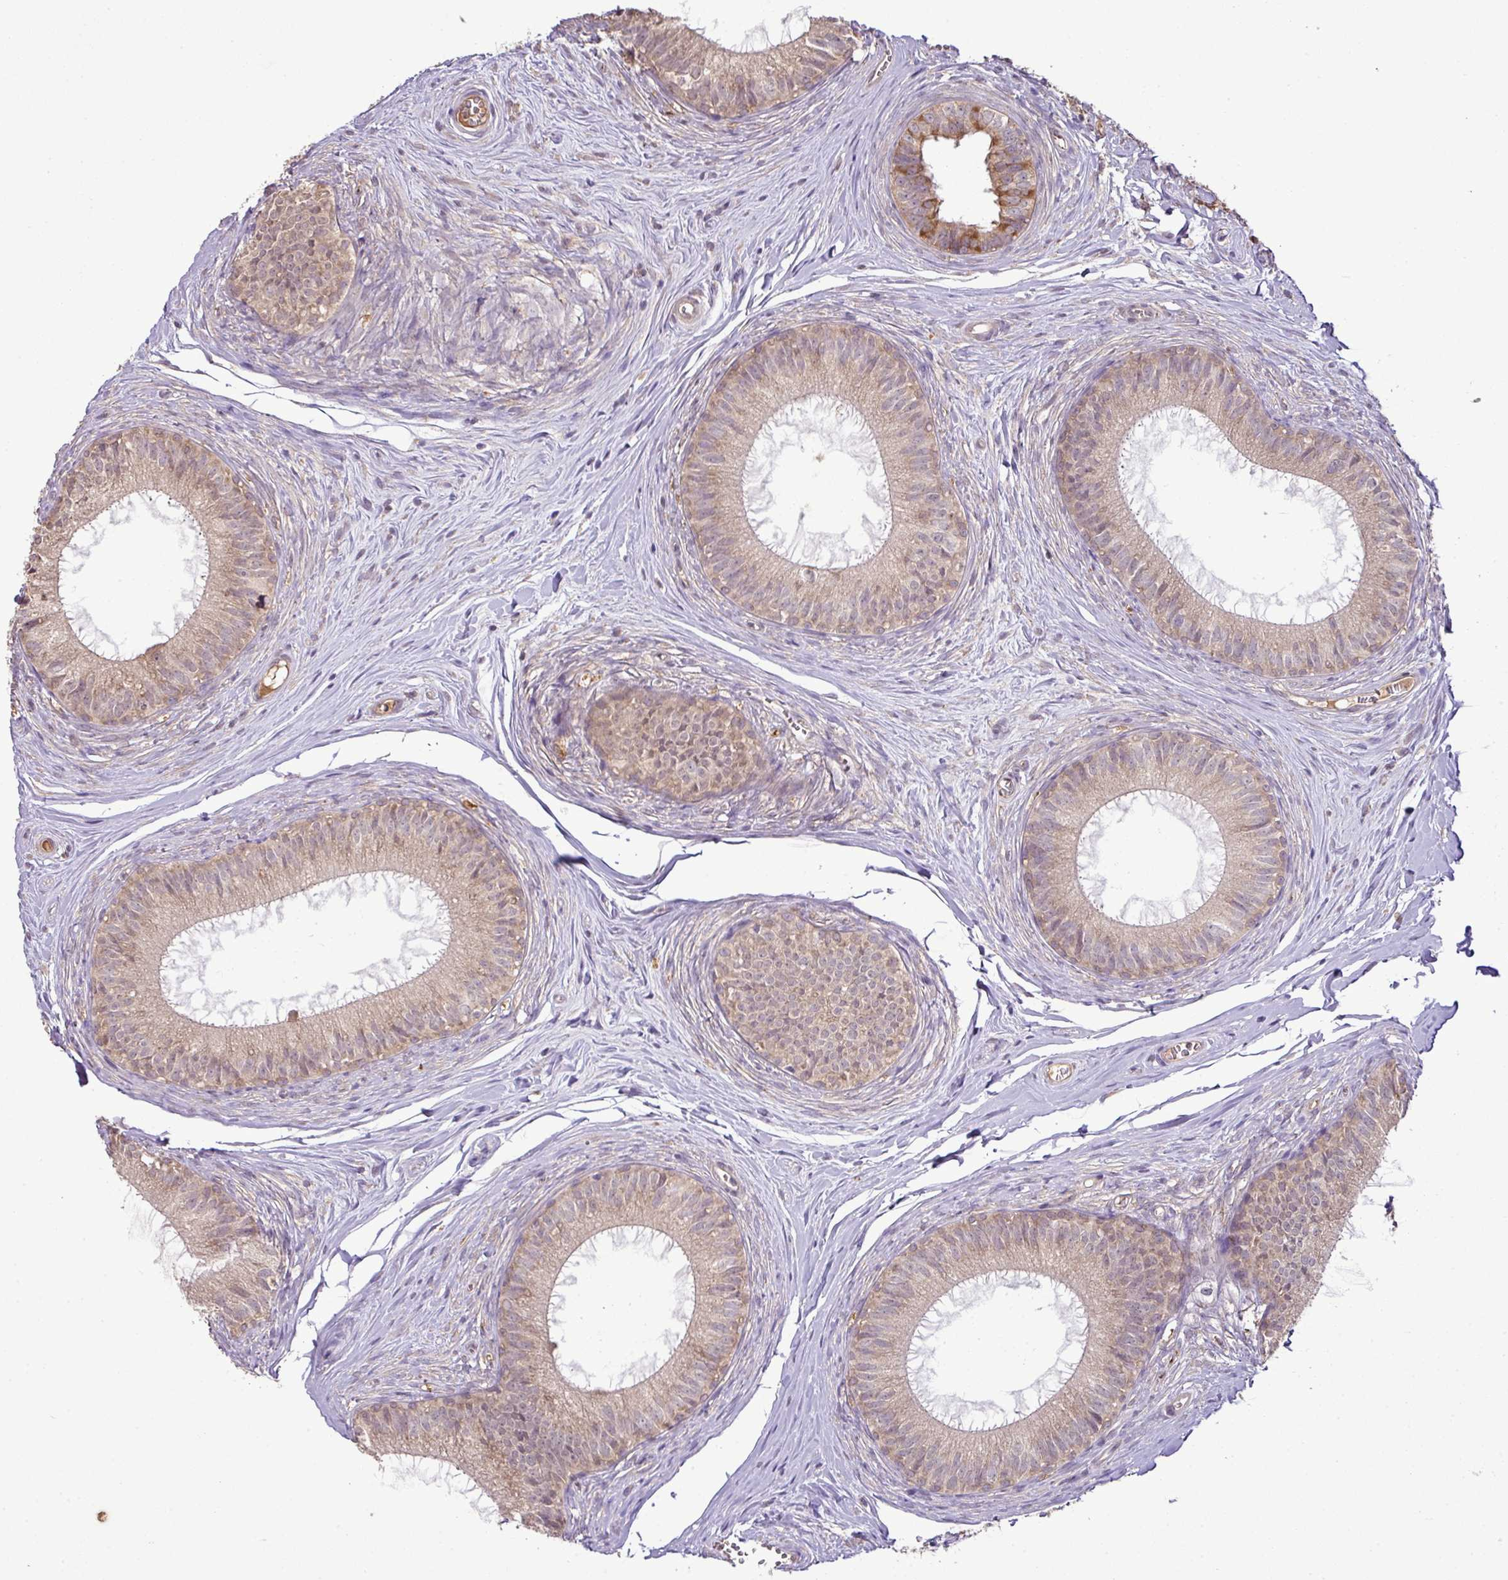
{"staining": {"intensity": "moderate", "quantity": "25%-75%", "location": "cytoplasmic/membranous"}, "tissue": "epididymis", "cell_type": "Glandular cells", "image_type": "normal", "snomed": [{"axis": "morphology", "description": "Normal tissue, NOS"}, {"axis": "topography", "description": "Epididymis"}], "caption": "Immunohistochemical staining of unremarkable human epididymis displays moderate cytoplasmic/membranous protein staining in about 25%-75% of glandular cells.", "gene": "DNAAF4", "patient": {"sex": "male", "age": 25}}